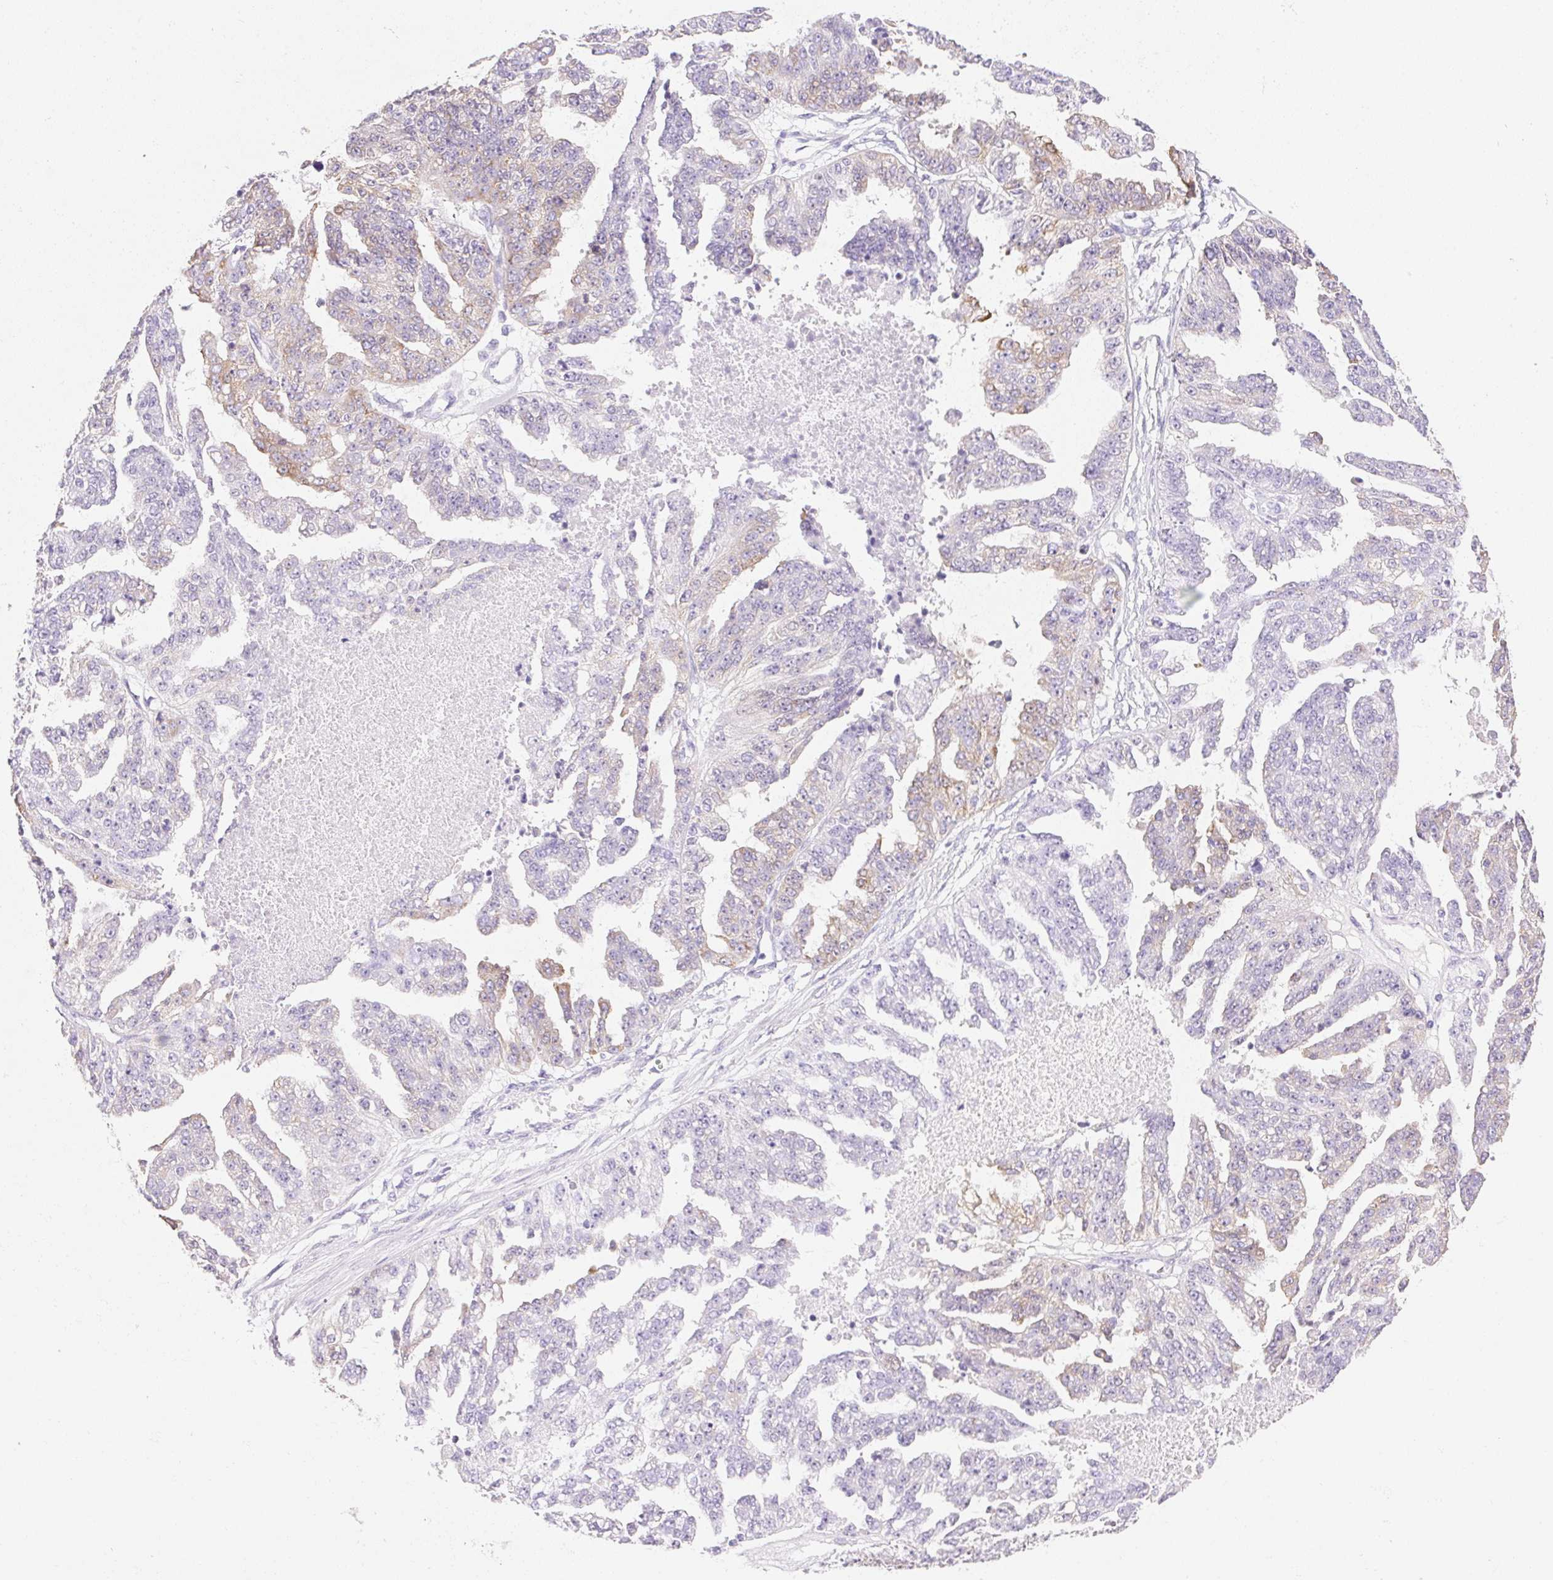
{"staining": {"intensity": "weak", "quantity": "<25%", "location": "cytoplasmic/membranous"}, "tissue": "ovarian cancer", "cell_type": "Tumor cells", "image_type": "cancer", "snomed": [{"axis": "morphology", "description": "Cystadenocarcinoma, serous, NOS"}, {"axis": "topography", "description": "Ovary"}], "caption": "This is an immunohistochemistry (IHC) histopathology image of human serous cystadenocarcinoma (ovarian). There is no expression in tumor cells.", "gene": "DHCR24", "patient": {"sex": "female", "age": 58}}